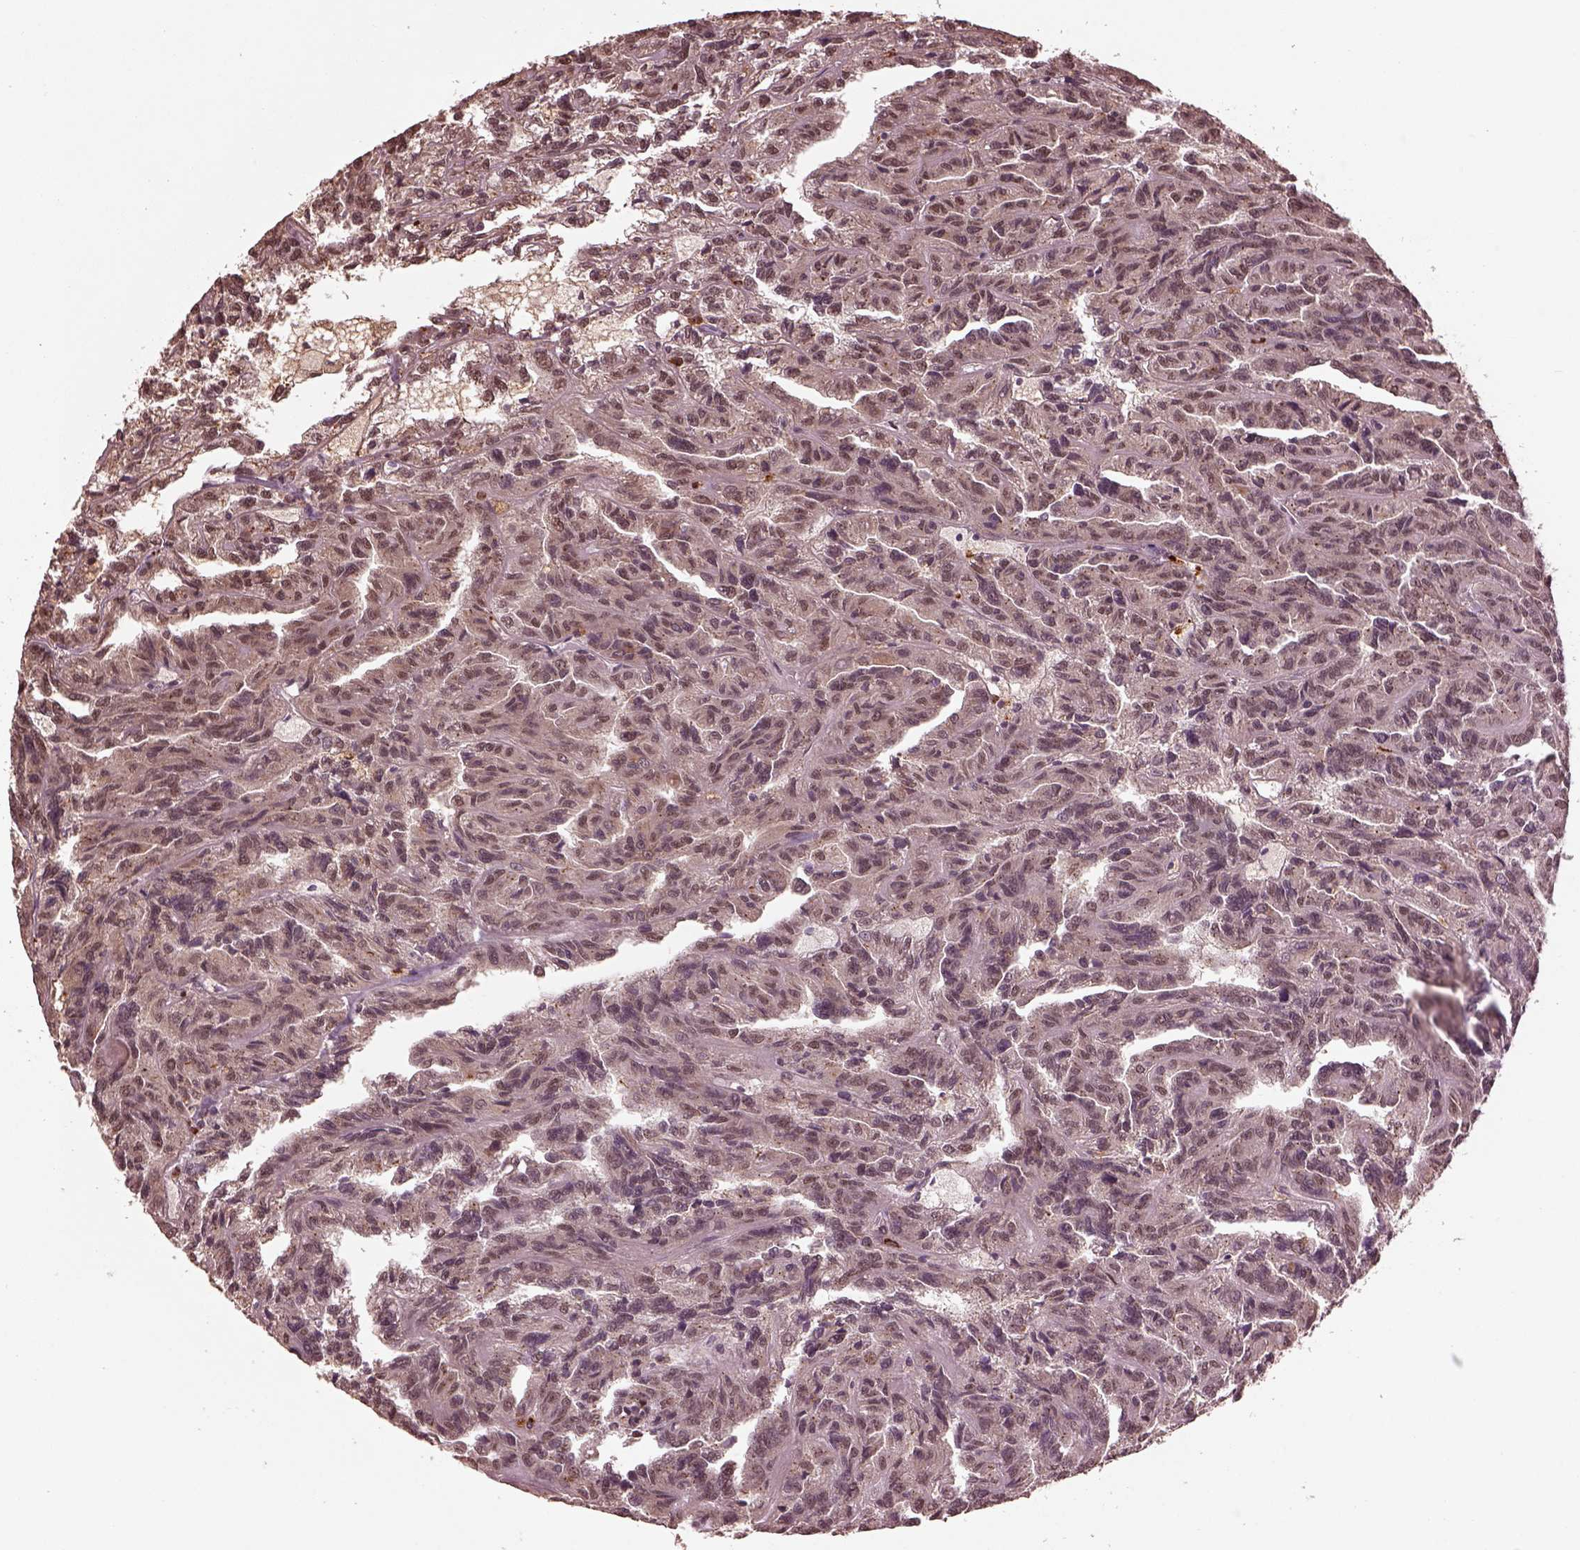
{"staining": {"intensity": "weak", "quantity": "25%-75%", "location": "cytoplasmic/membranous"}, "tissue": "renal cancer", "cell_type": "Tumor cells", "image_type": "cancer", "snomed": [{"axis": "morphology", "description": "Adenocarcinoma, NOS"}, {"axis": "topography", "description": "Kidney"}], "caption": "Human adenocarcinoma (renal) stained with a brown dye demonstrates weak cytoplasmic/membranous positive positivity in about 25%-75% of tumor cells.", "gene": "RUFY3", "patient": {"sex": "male", "age": 79}}